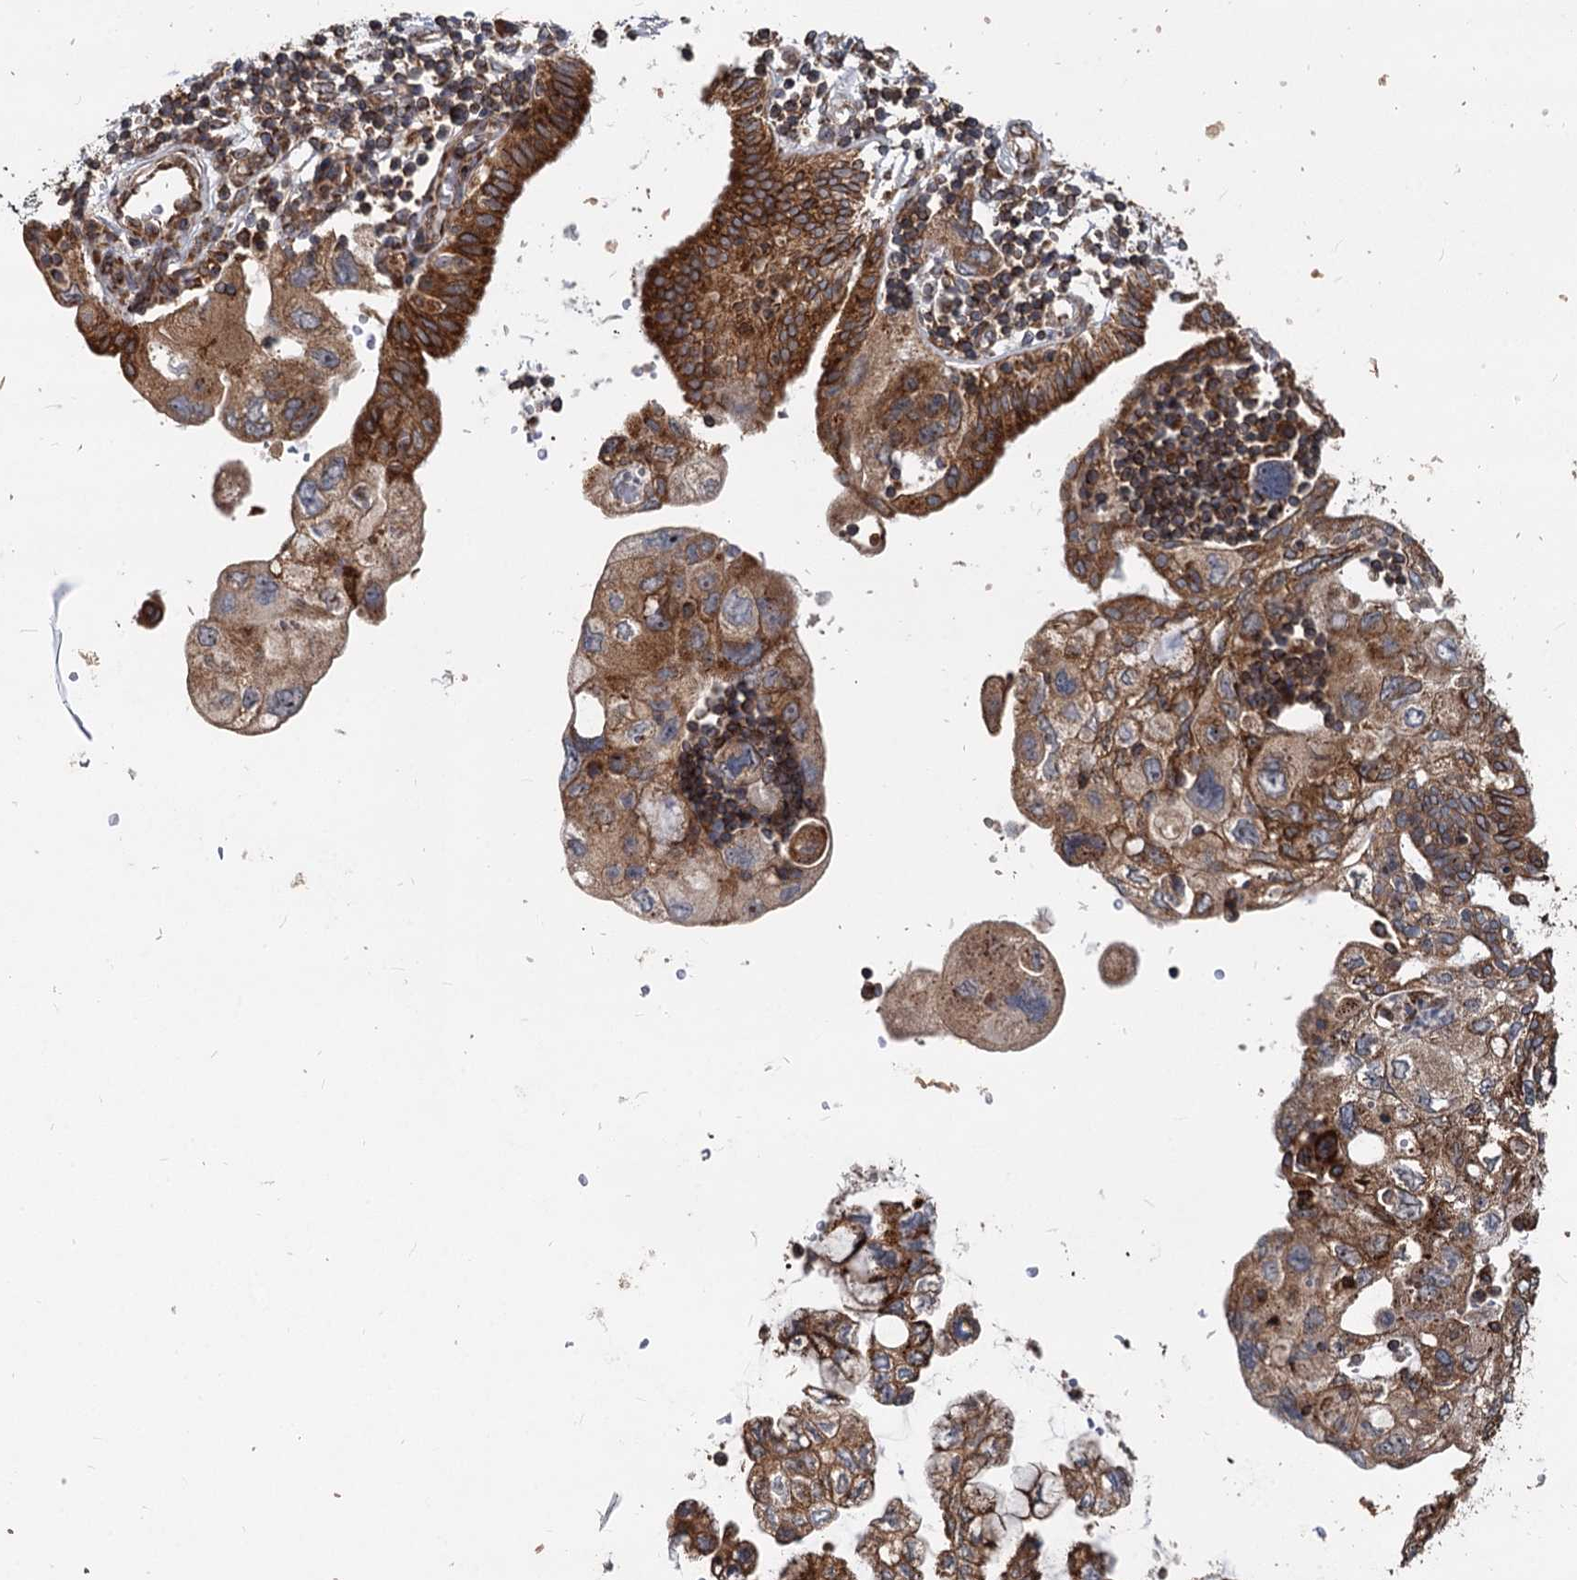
{"staining": {"intensity": "strong", "quantity": ">75%", "location": "cytoplasmic/membranous"}, "tissue": "pancreatic cancer", "cell_type": "Tumor cells", "image_type": "cancer", "snomed": [{"axis": "morphology", "description": "Adenocarcinoma, NOS"}, {"axis": "topography", "description": "Pancreas"}], "caption": "Brown immunohistochemical staining in human pancreatic adenocarcinoma demonstrates strong cytoplasmic/membranous expression in approximately >75% of tumor cells. The staining was performed using DAB to visualize the protein expression in brown, while the nuclei were stained in blue with hematoxylin (Magnification: 20x).", "gene": "STIM1", "patient": {"sex": "female", "age": 73}}